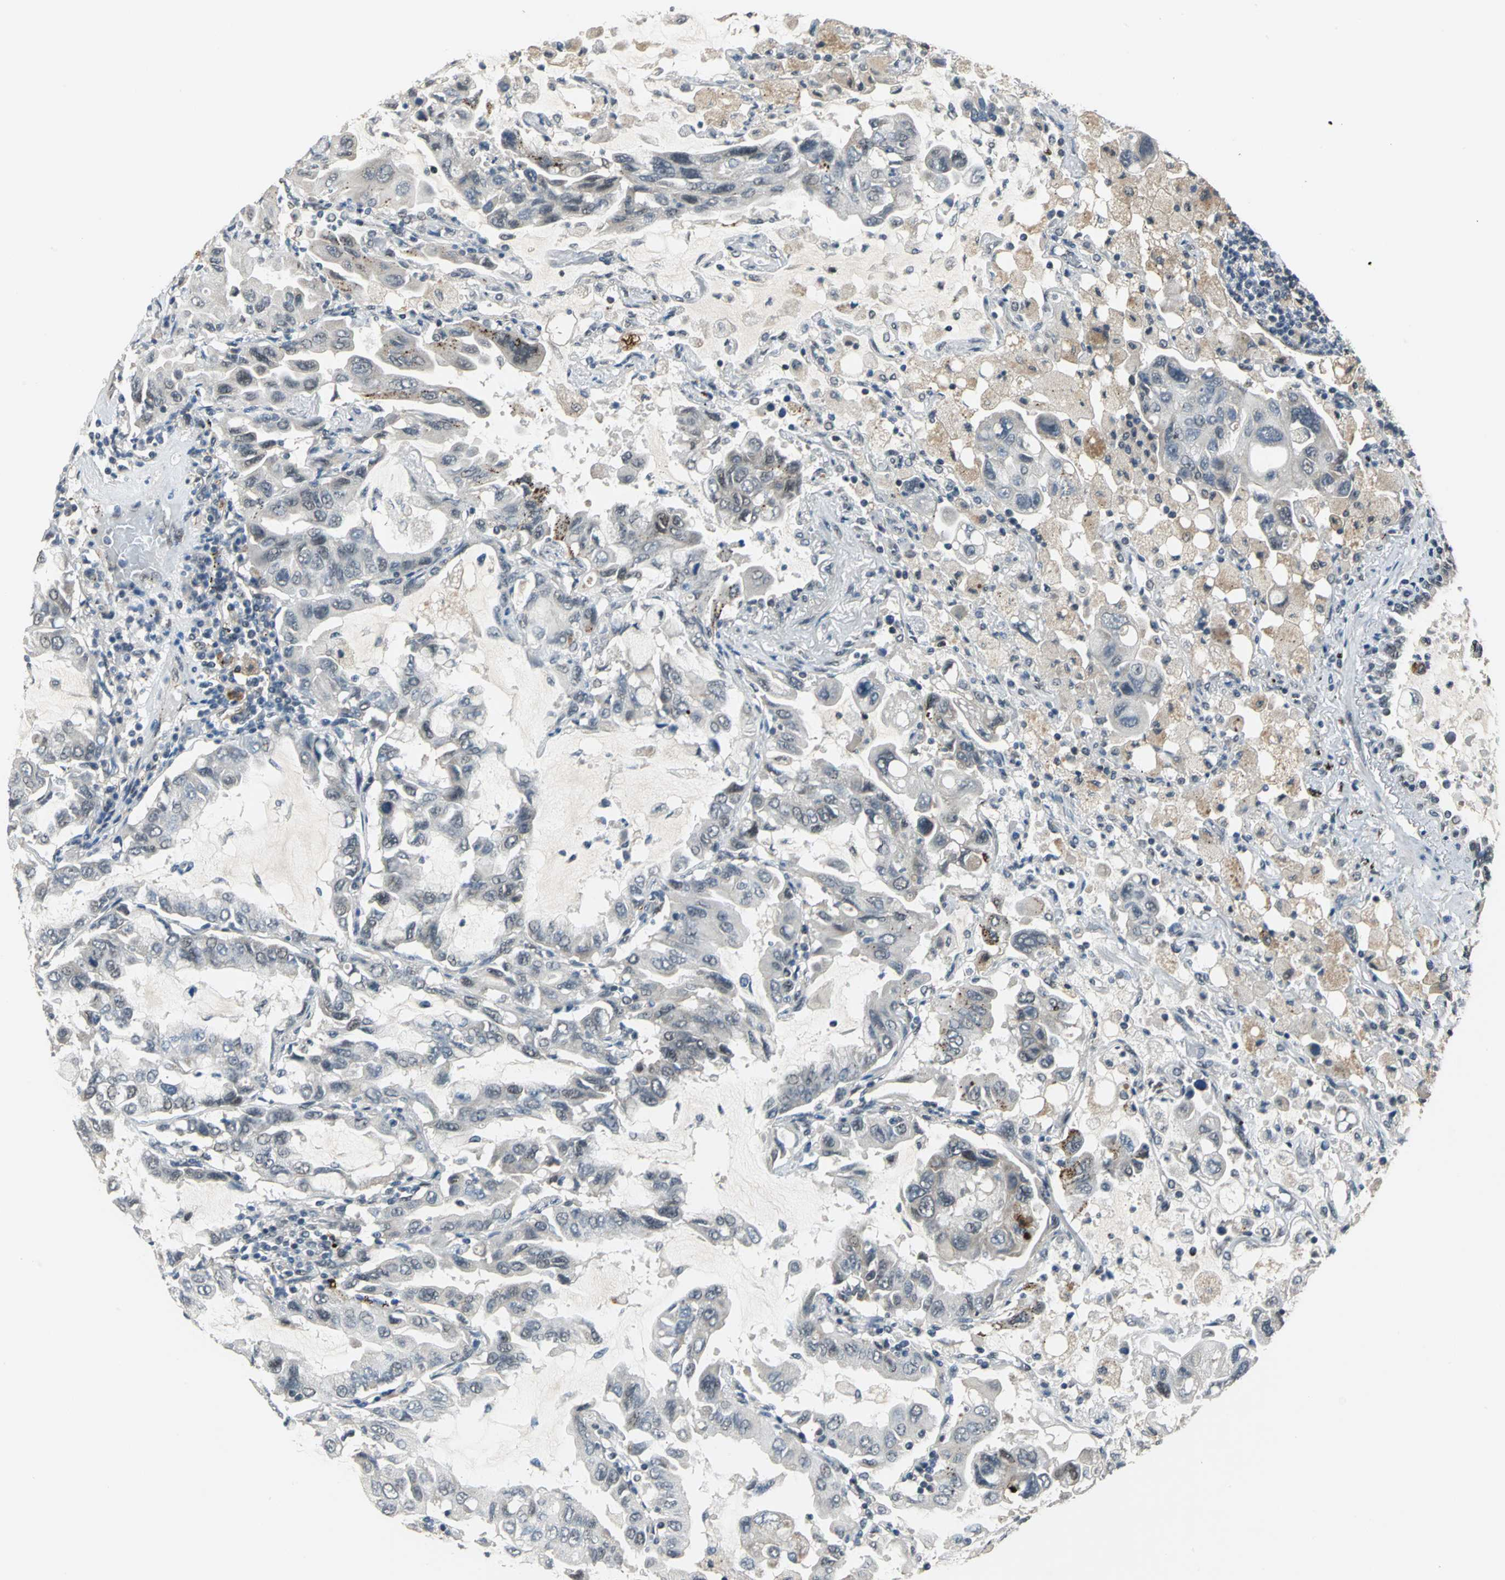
{"staining": {"intensity": "negative", "quantity": "none", "location": "none"}, "tissue": "lung cancer", "cell_type": "Tumor cells", "image_type": "cancer", "snomed": [{"axis": "morphology", "description": "Adenocarcinoma, NOS"}, {"axis": "topography", "description": "Lung"}], "caption": "An IHC histopathology image of adenocarcinoma (lung) is shown. There is no staining in tumor cells of adenocarcinoma (lung).", "gene": "ELF2", "patient": {"sex": "male", "age": 64}}